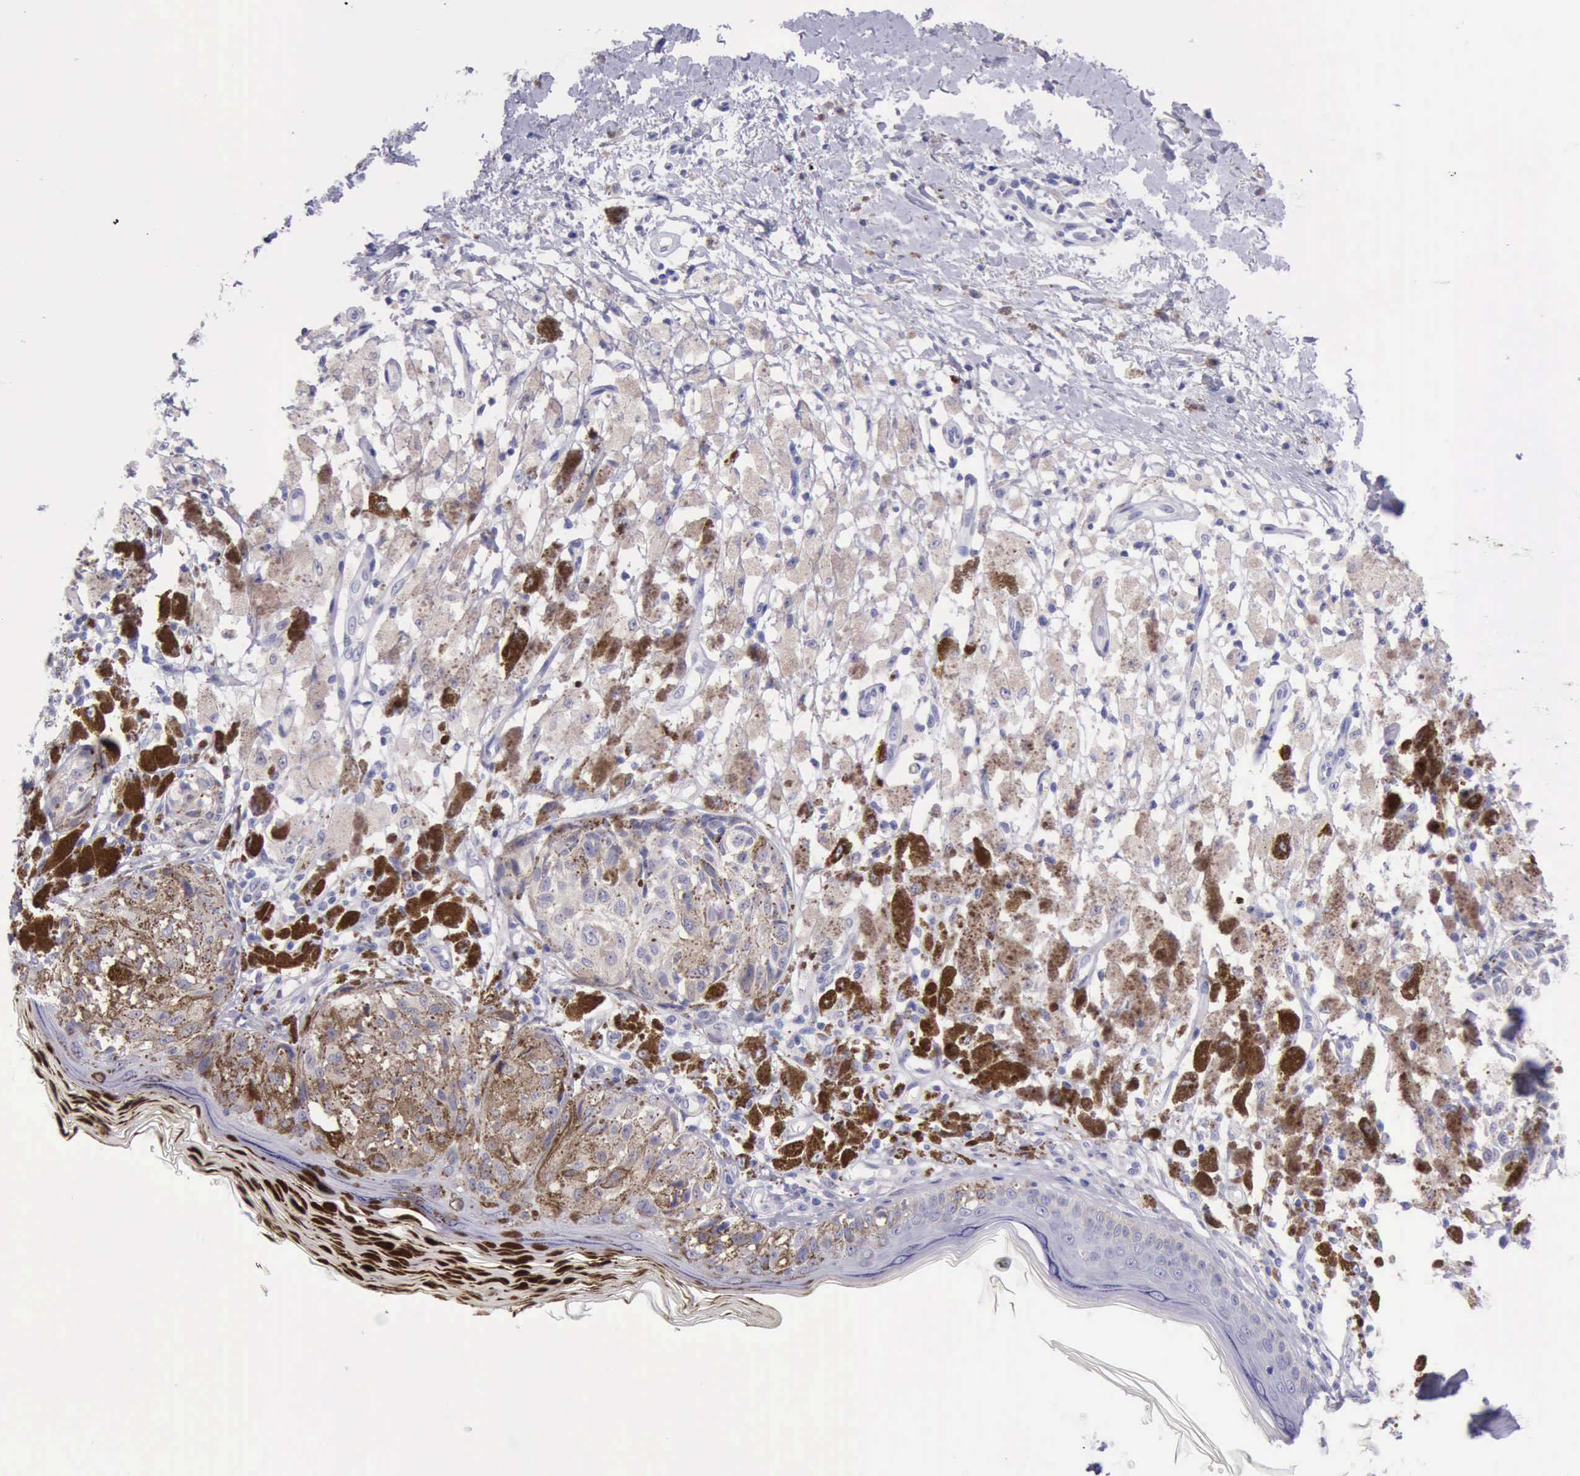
{"staining": {"intensity": "negative", "quantity": "none", "location": "none"}, "tissue": "melanoma", "cell_type": "Tumor cells", "image_type": "cancer", "snomed": [{"axis": "morphology", "description": "Malignant melanoma, NOS"}, {"axis": "topography", "description": "Skin"}], "caption": "A high-resolution image shows immunohistochemistry (IHC) staining of melanoma, which reveals no significant expression in tumor cells. The staining was performed using DAB to visualize the protein expression in brown, while the nuclei were stained in blue with hematoxylin (Magnification: 20x).", "gene": "LRFN5", "patient": {"sex": "male", "age": 88}}